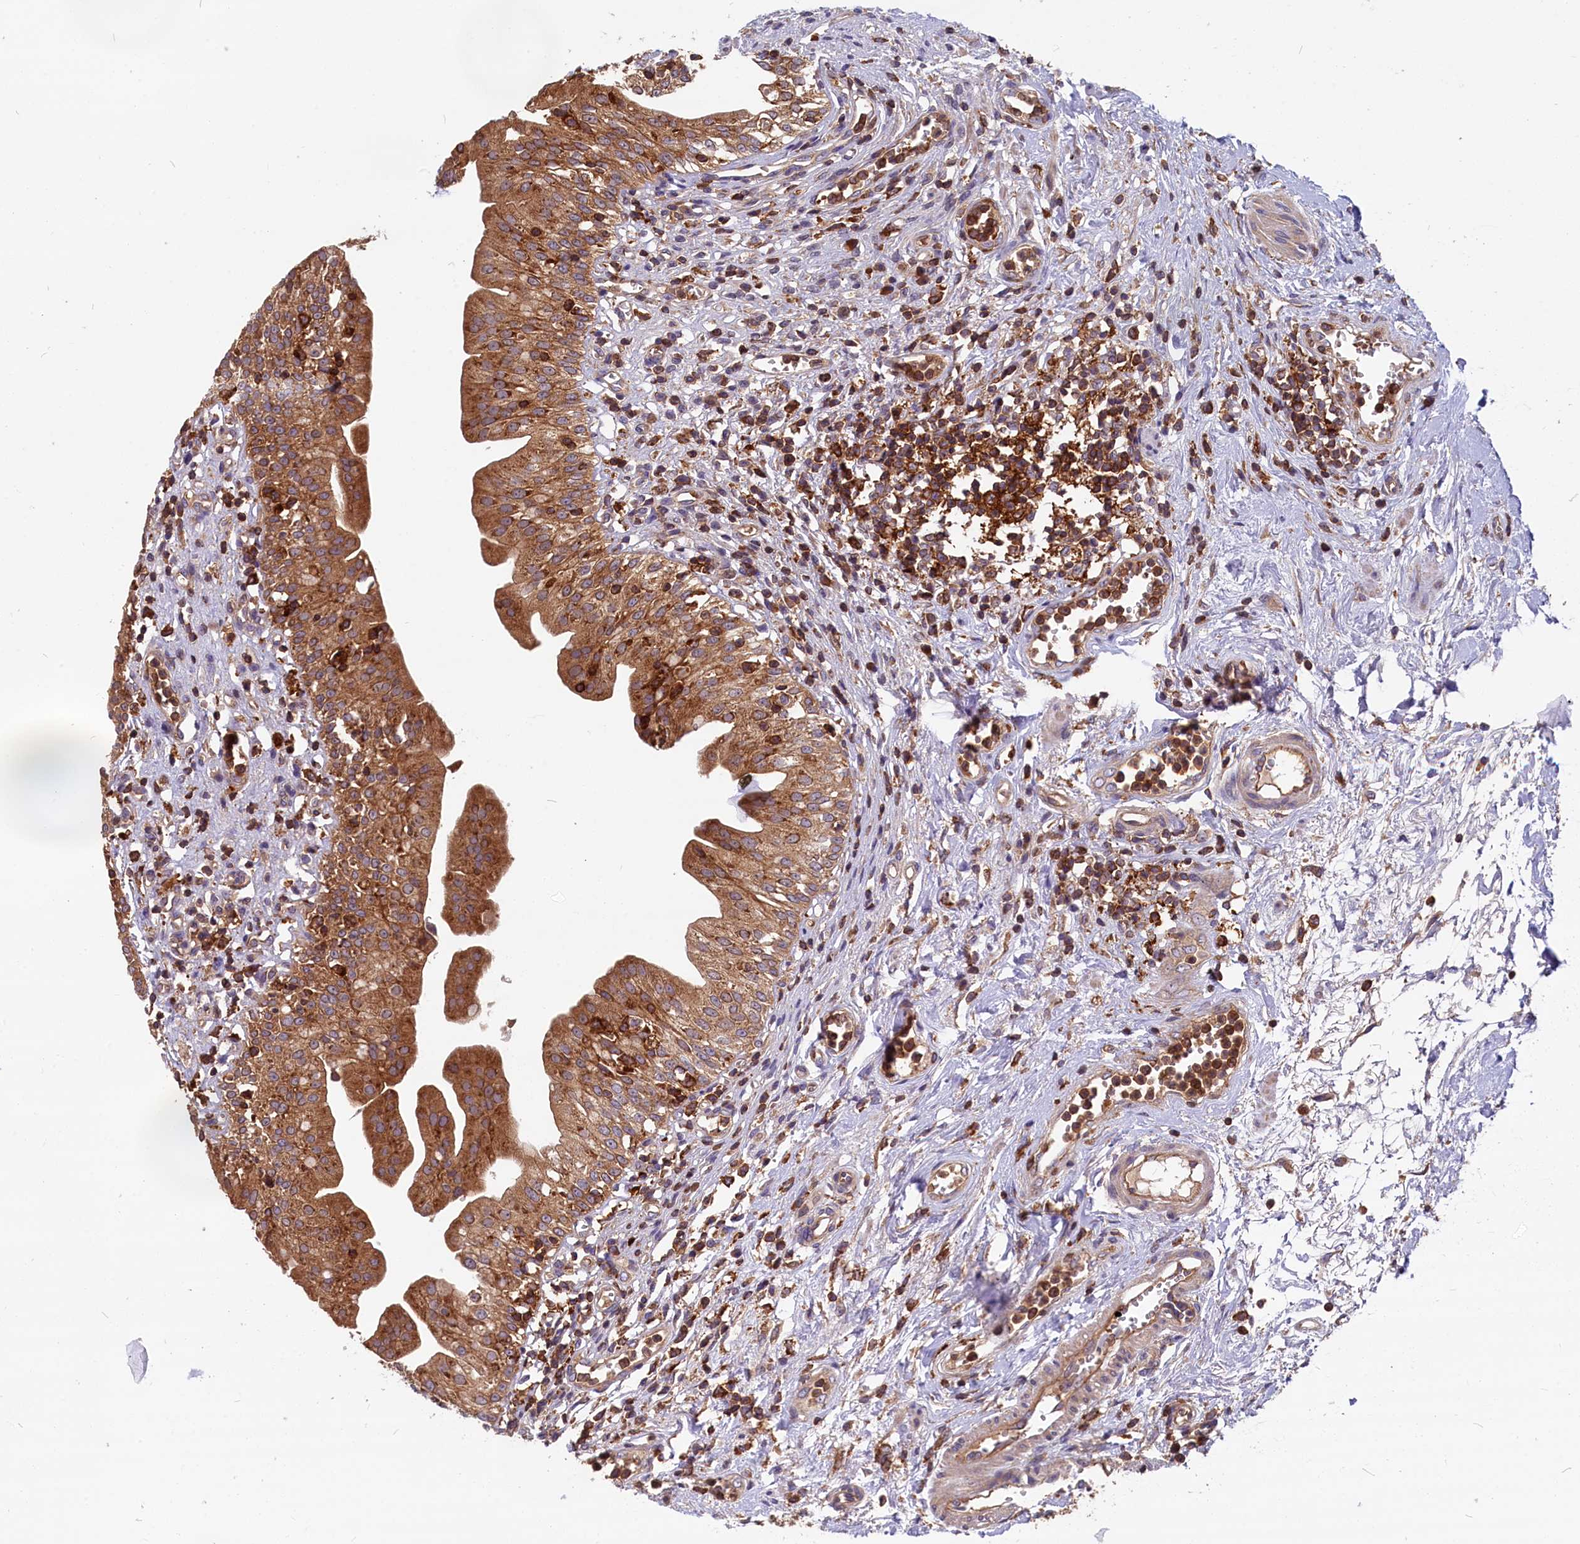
{"staining": {"intensity": "moderate", "quantity": ">75%", "location": "cytoplasmic/membranous"}, "tissue": "urinary bladder", "cell_type": "Urothelial cells", "image_type": "normal", "snomed": [{"axis": "morphology", "description": "Normal tissue, NOS"}, {"axis": "morphology", "description": "Inflammation, NOS"}, {"axis": "topography", "description": "Urinary bladder"}], "caption": "The histopathology image displays a brown stain indicating the presence of a protein in the cytoplasmic/membranous of urothelial cells in urinary bladder. (DAB = brown stain, brightfield microscopy at high magnification).", "gene": "MYO9B", "patient": {"sex": "male", "age": 63}}